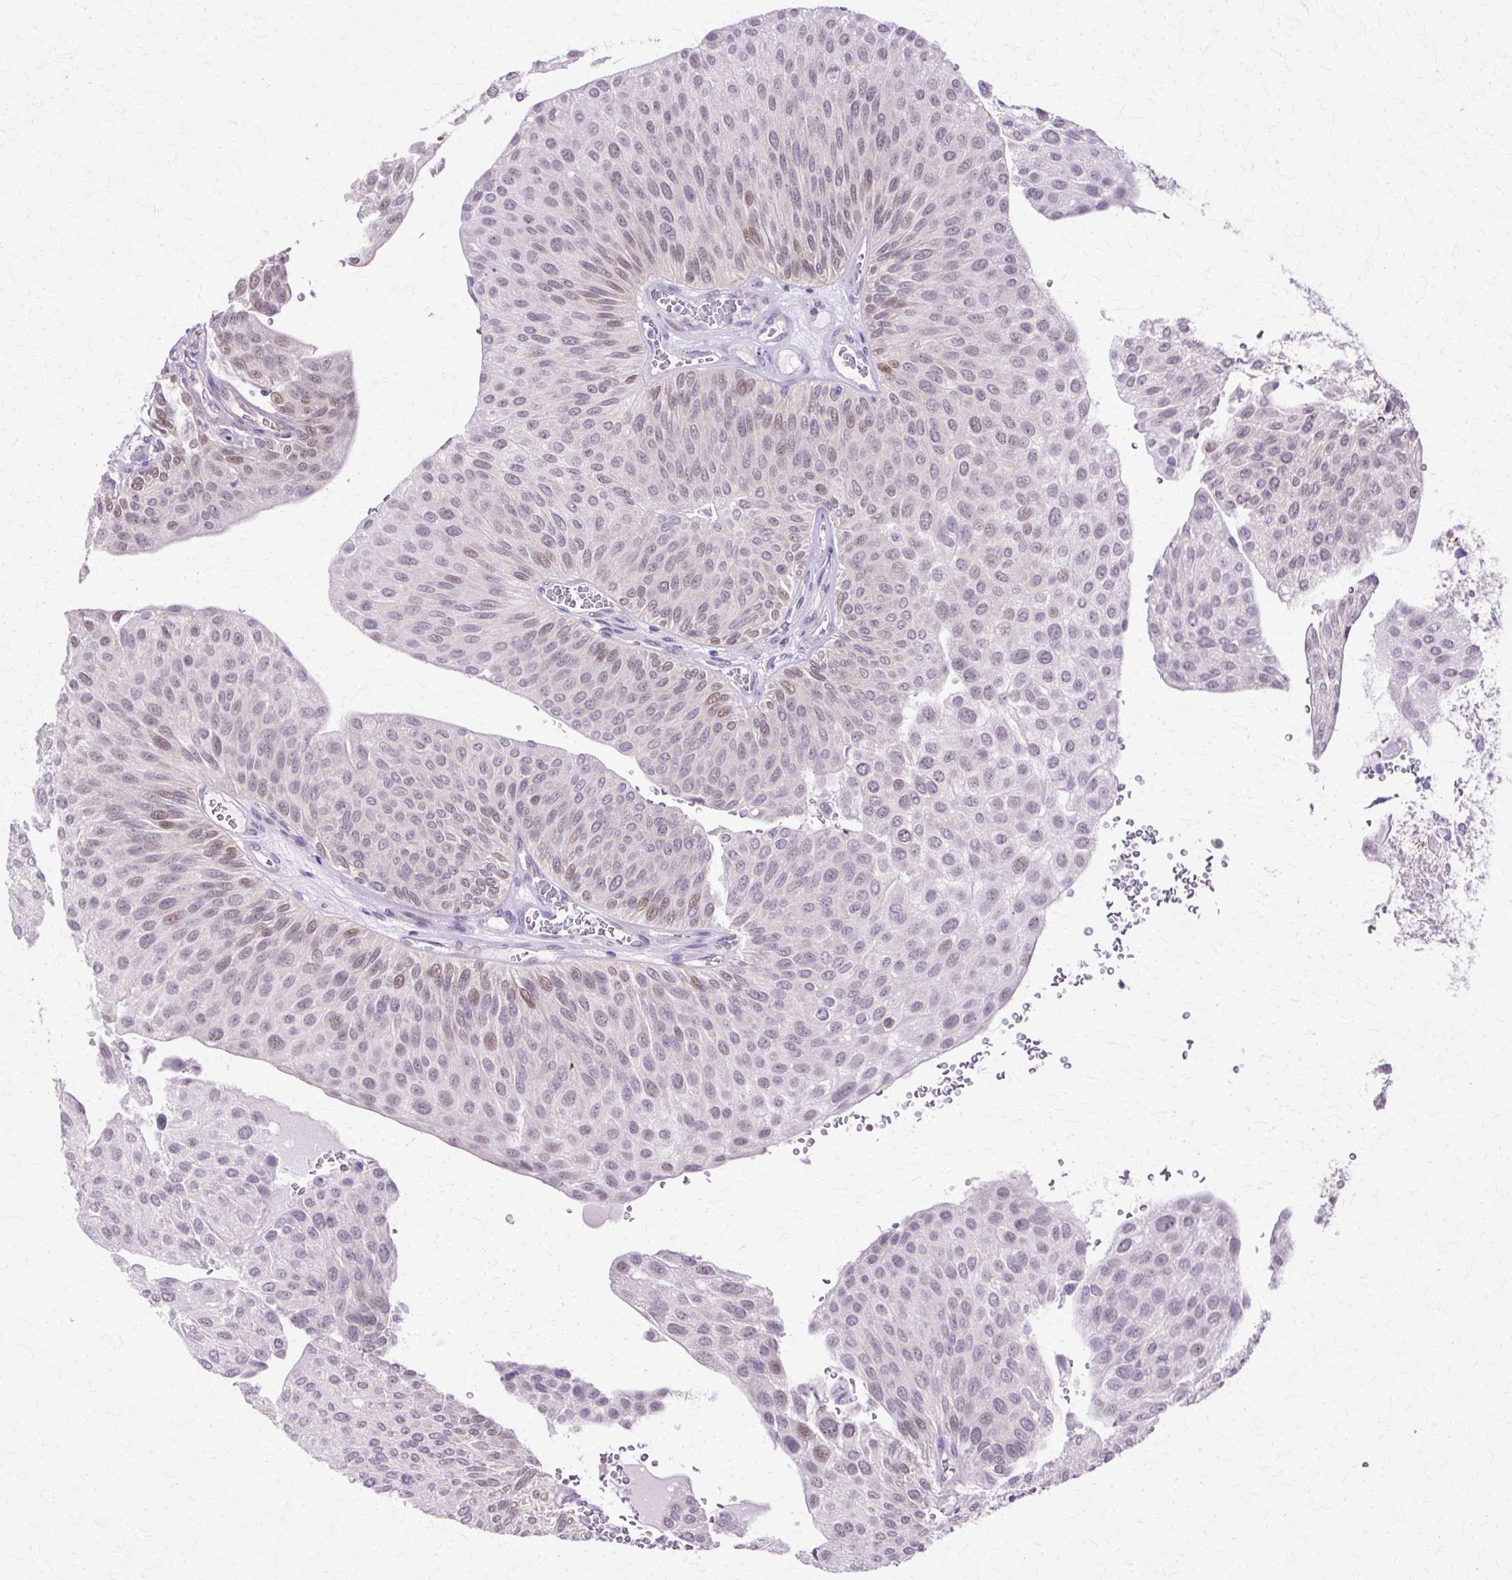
{"staining": {"intensity": "moderate", "quantity": "<25%", "location": "nuclear"}, "tissue": "urothelial cancer", "cell_type": "Tumor cells", "image_type": "cancer", "snomed": [{"axis": "morphology", "description": "Urothelial carcinoma, NOS"}, {"axis": "topography", "description": "Urinary bladder"}], "caption": "Human urothelial cancer stained with a brown dye exhibits moderate nuclear positive staining in approximately <25% of tumor cells.", "gene": "HSPA8", "patient": {"sex": "male", "age": 67}}